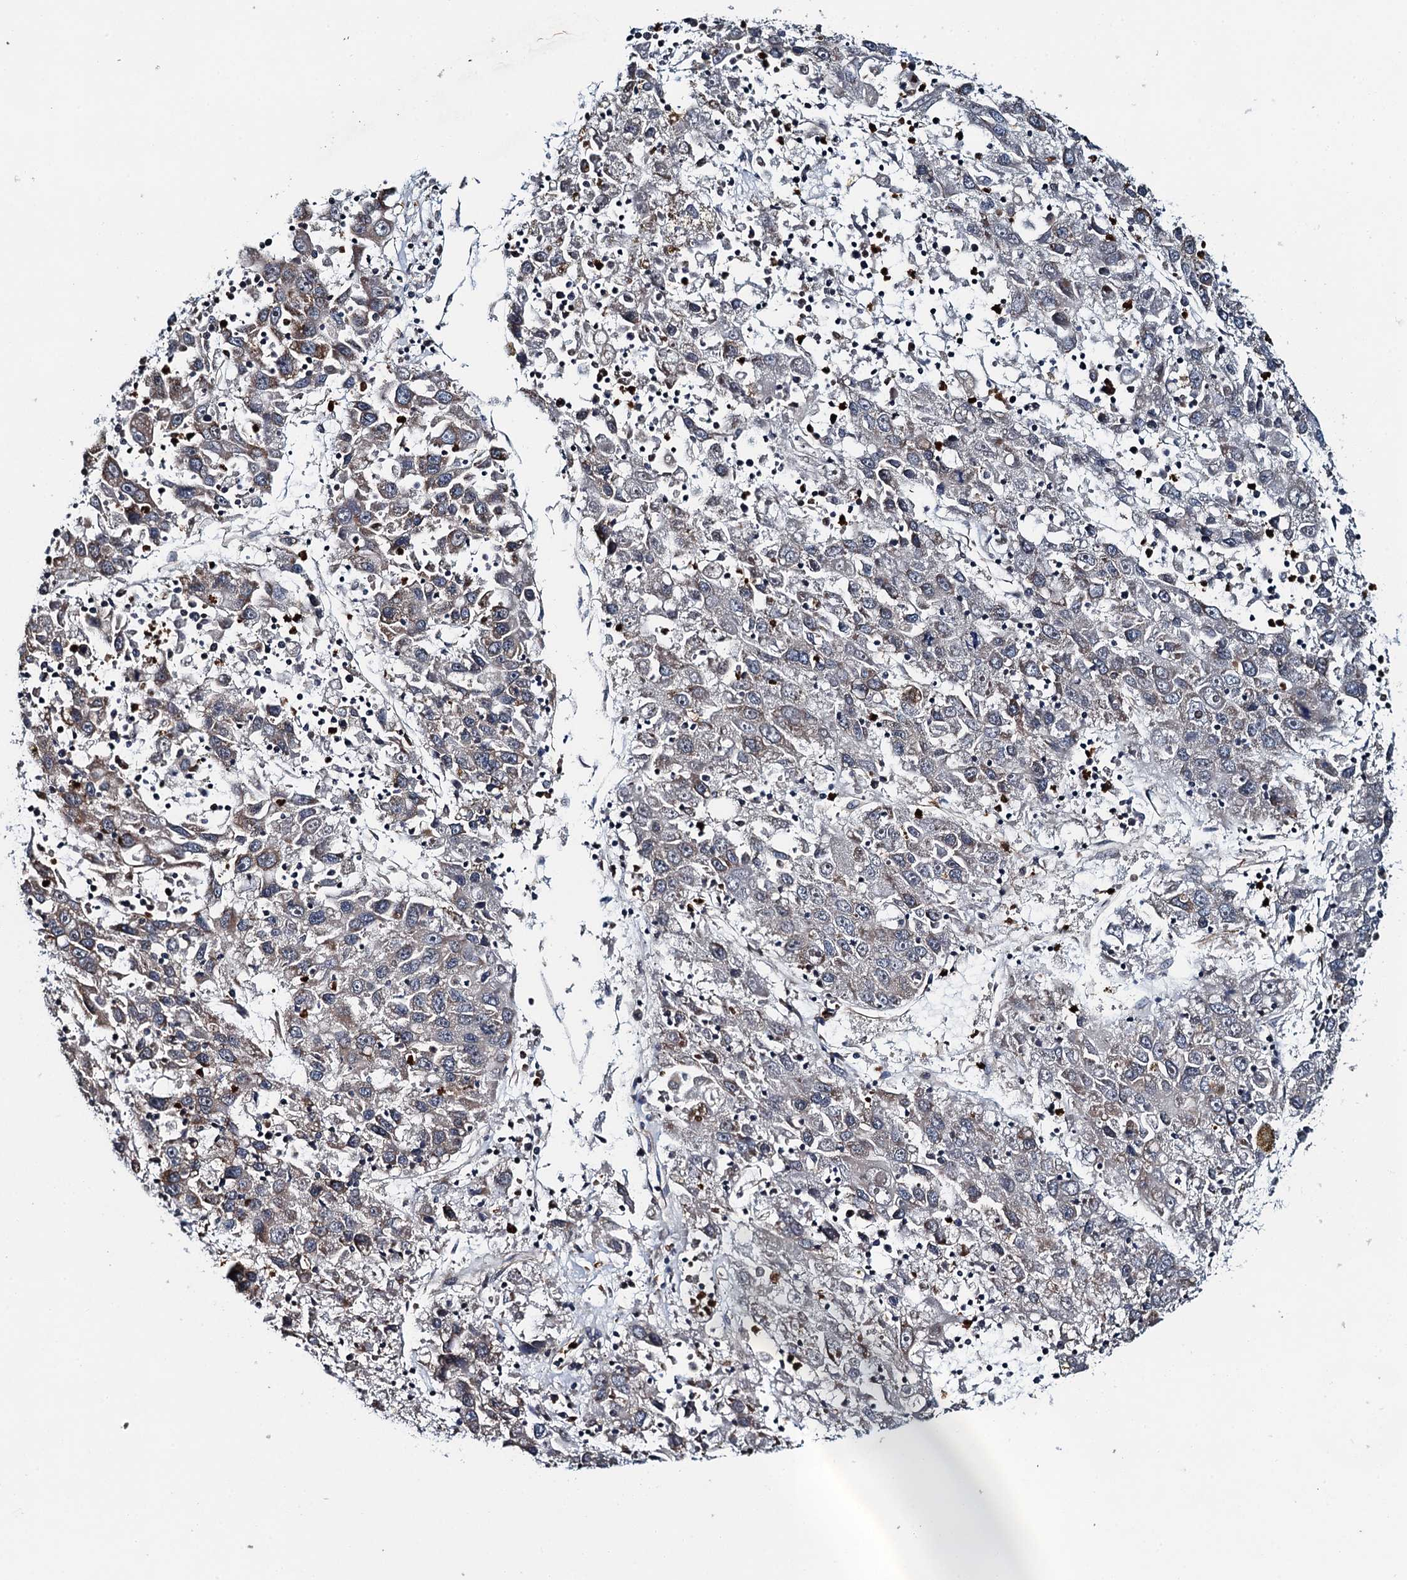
{"staining": {"intensity": "negative", "quantity": "none", "location": "none"}, "tissue": "liver cancer", "cell_type": "Tumor cells", "image_type": "cancer", "snomed": [{"axis": "morphology", "description": "Carcinoma, Hepatocellular, NOS"}, {"axis": "topography", "description": "Liver"}], "caption": "Image shows no protein positivity in tumor cells of liver cancer tissue. The staining is performed using DAB (3,3'-diaminobenzidine) brown chromogen with nuclei counter-stained in using hematoxylin.", "gene": "WHAMM", "patient": {"sex": "male", "age": 49}}